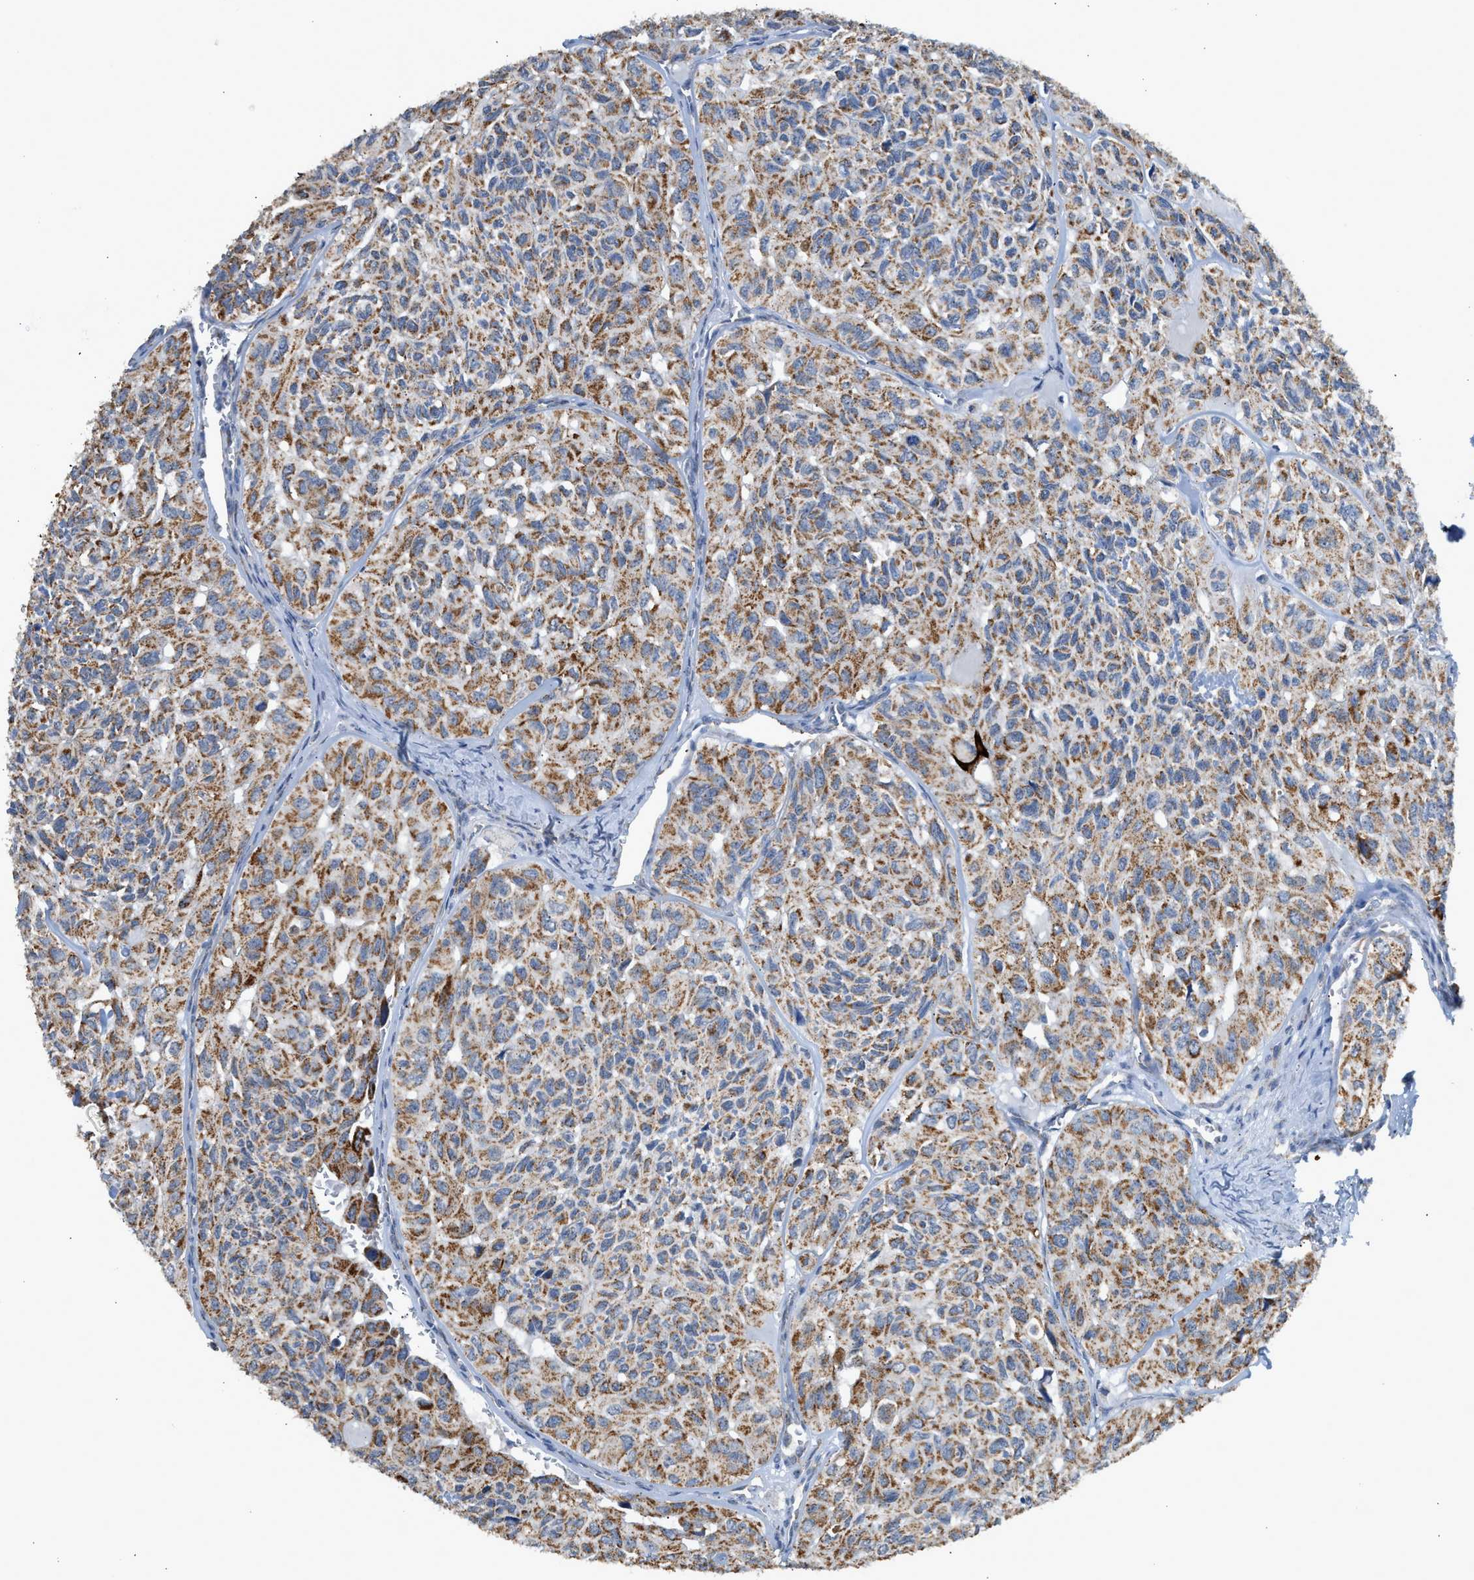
{"staining": {"intensity": "moderate", "quantity": ">75%", "location": "cytoplasmic/membranous"}, "tissue": "head and neck cancer", "cell_type": "Tumor cells", "image_type": "cancer", "snomed": [{"axis": "morphology", "description": "Adenocarcinoma, NOS"}, {"axis": "topography", "description": "Salivary gland, NOS"}, {"axis": "topography", "description": "Head-Neck"}], "caption": "Protein staining of adenocarcinoma (head and neck) tissue shows moderate cytoplasmic/membranous expression in about >75% of tumor cells. (Stains: DAB in brown, nuclei in blue, Microscopy: brightfield microscopy at high magnification).", "gene": "GOT2", "patient": {"sex": "female", "age": 76}}